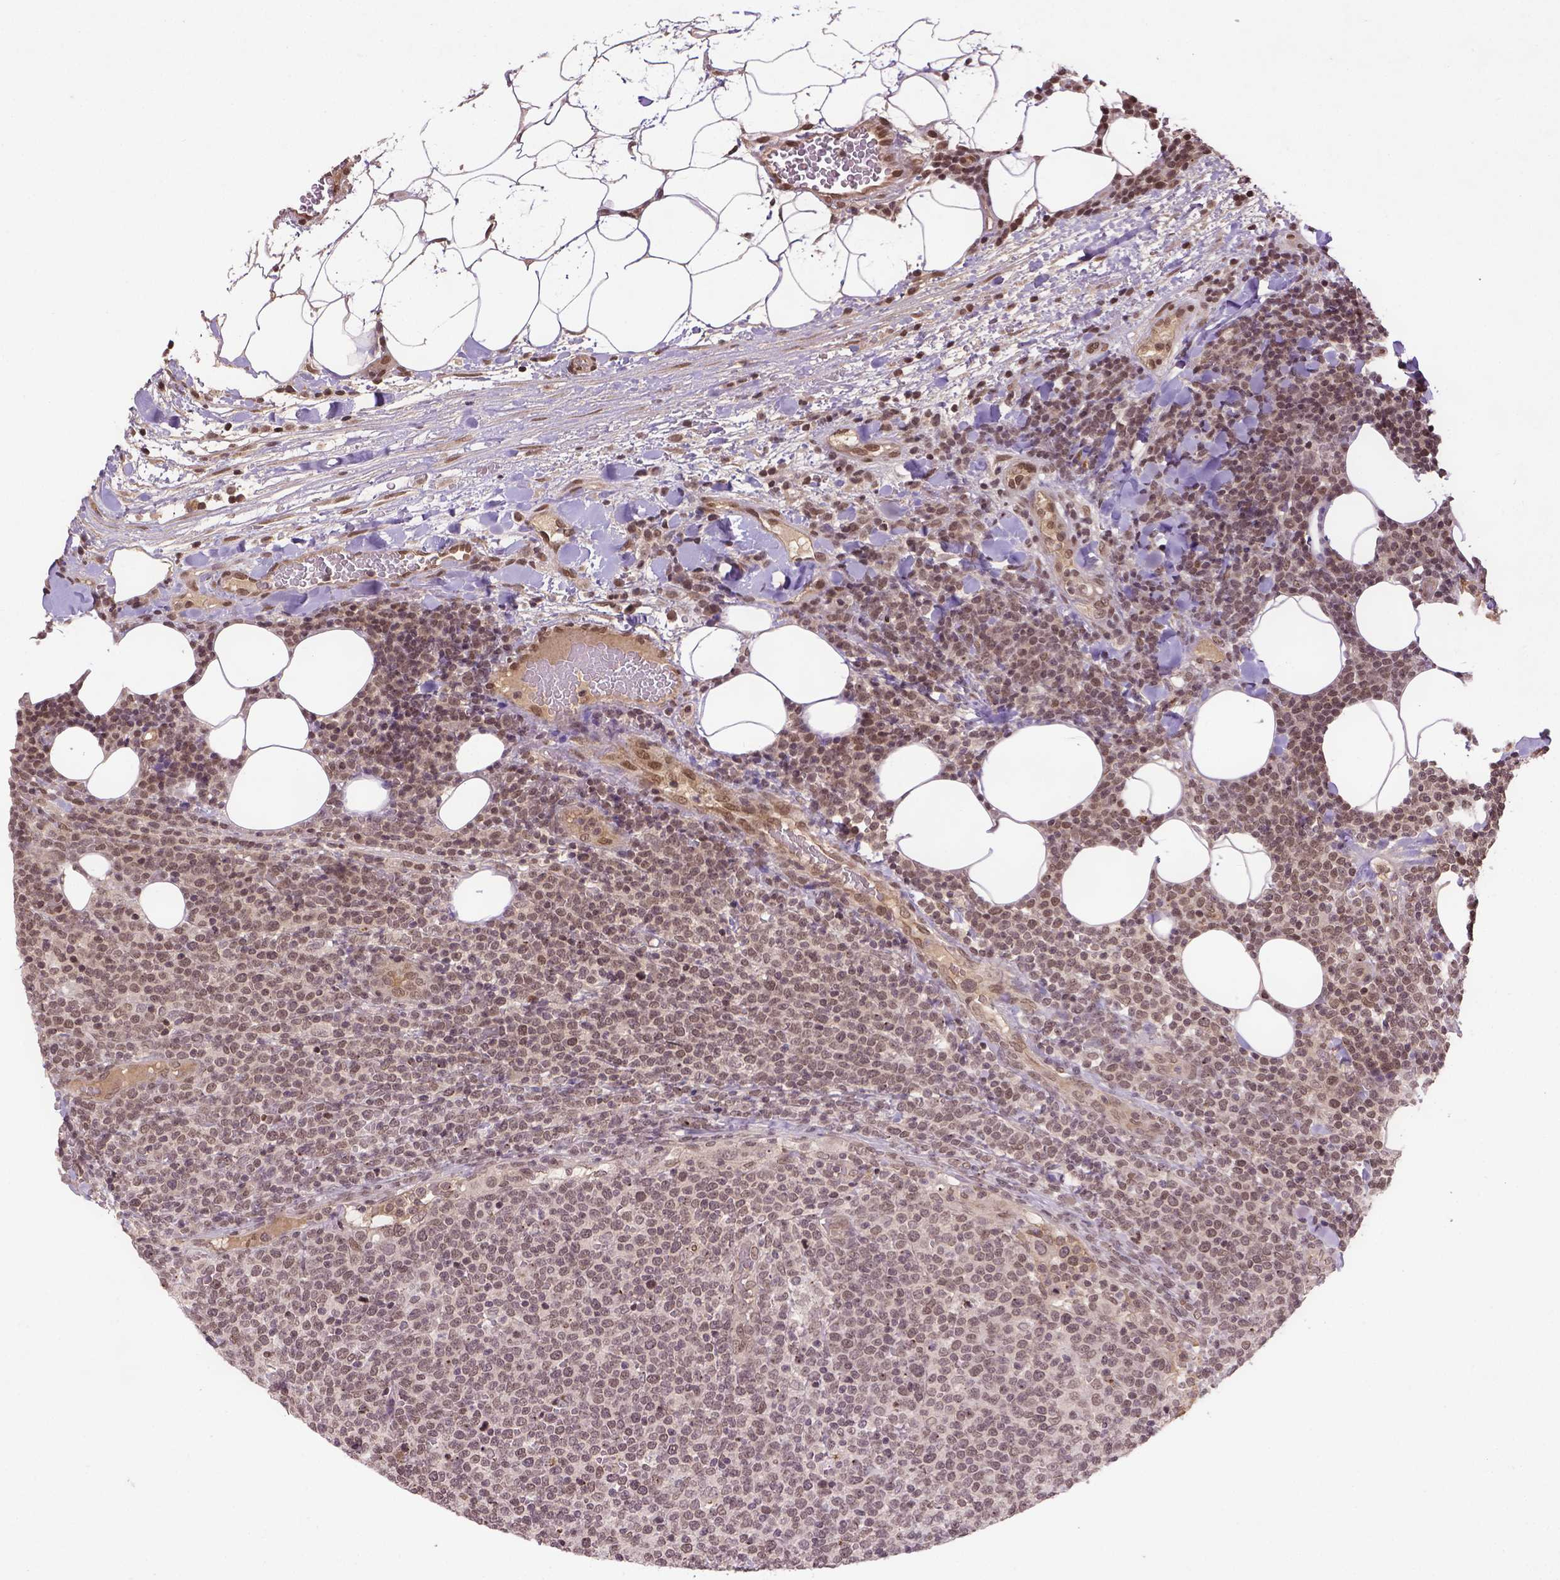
{"staining": {"intensity": "moderate", "quantity": ">75%", "location": "nuclear"}, "tissue": "lymphoma", "cell_type": "Tumor cells", "image_type": "cancer", "snomed": [{"axis": "morphology", "description": "Malignant lymphoma, non-Hodgkin's type, High grade"}, {"axis": "topography", "description": "Lymph node"}], "caption": "Human high-grade malignant lymphoma, non-Hodgkin's type stained with a brown dye shows moderate nuclear positive expression in approximately >75% of tumor cells.", "gene": "BANF1", "patient": {"sex": "male", "age": 61}}